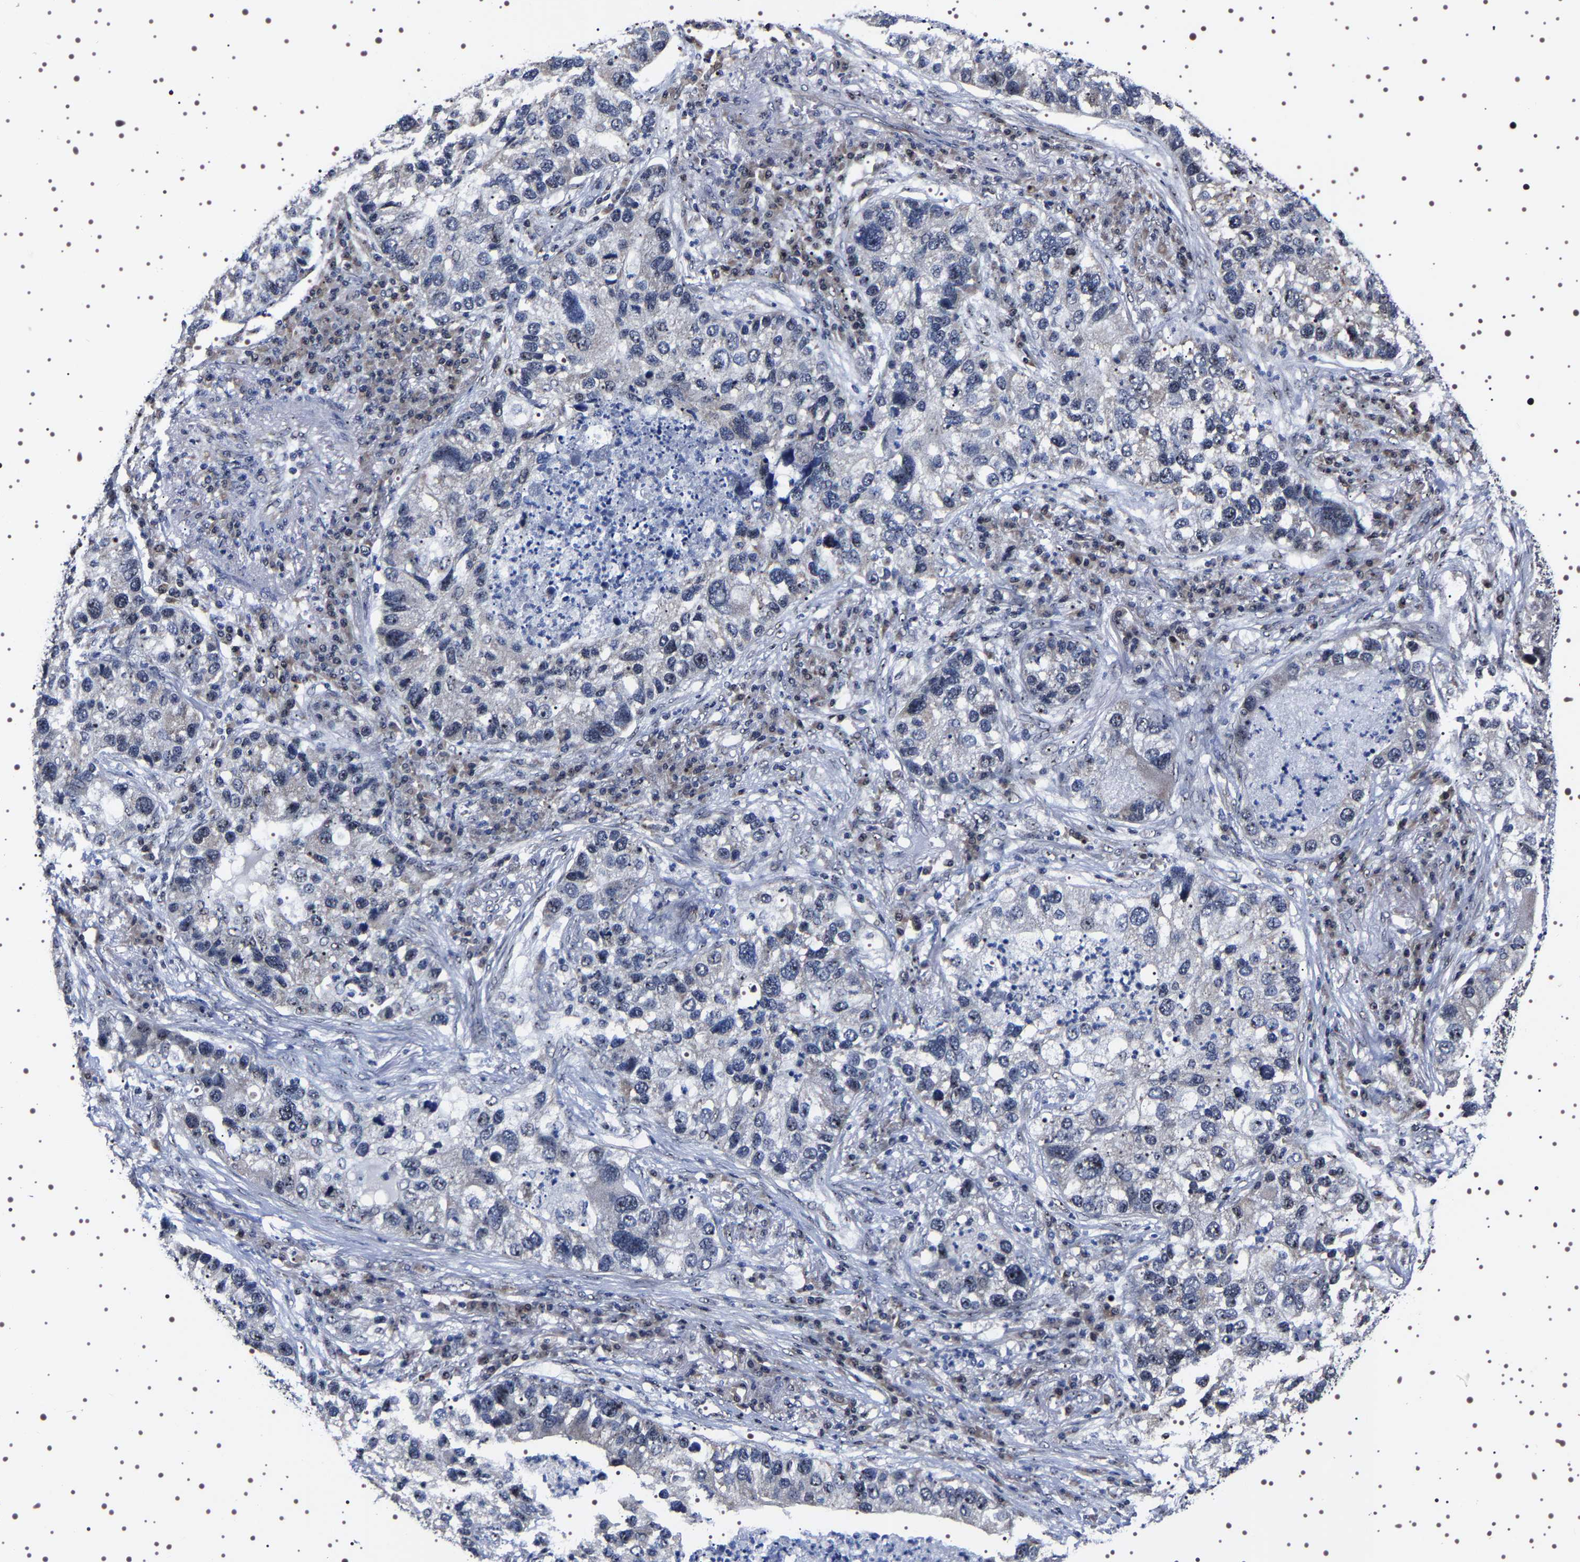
{"staining": {"intensity": "moderate", "quantity": "<25%", "location": "nuclear"}, "tissue": "lung cancer", "cell_type": "Tumor cells", "image_type": "cancer", "snomed": [{"axis": "morphology", "description": "Normal tissue, NOS"}, {"axis": "morphology", "description": "Adenocarcinoma, NOS"}, {"axis": "topography", "description": "Bronchus"}, {"axis": "topography", "description": "Lung"}], "caption": "Approximately <25% of tumor cells in lung adenocarcinoma demonstrate moderate nuclear protein expression as visualized by brown immunohistochemical staining.", "gene": "GNL3", "patient": {"sex": "male", "age": 54}}